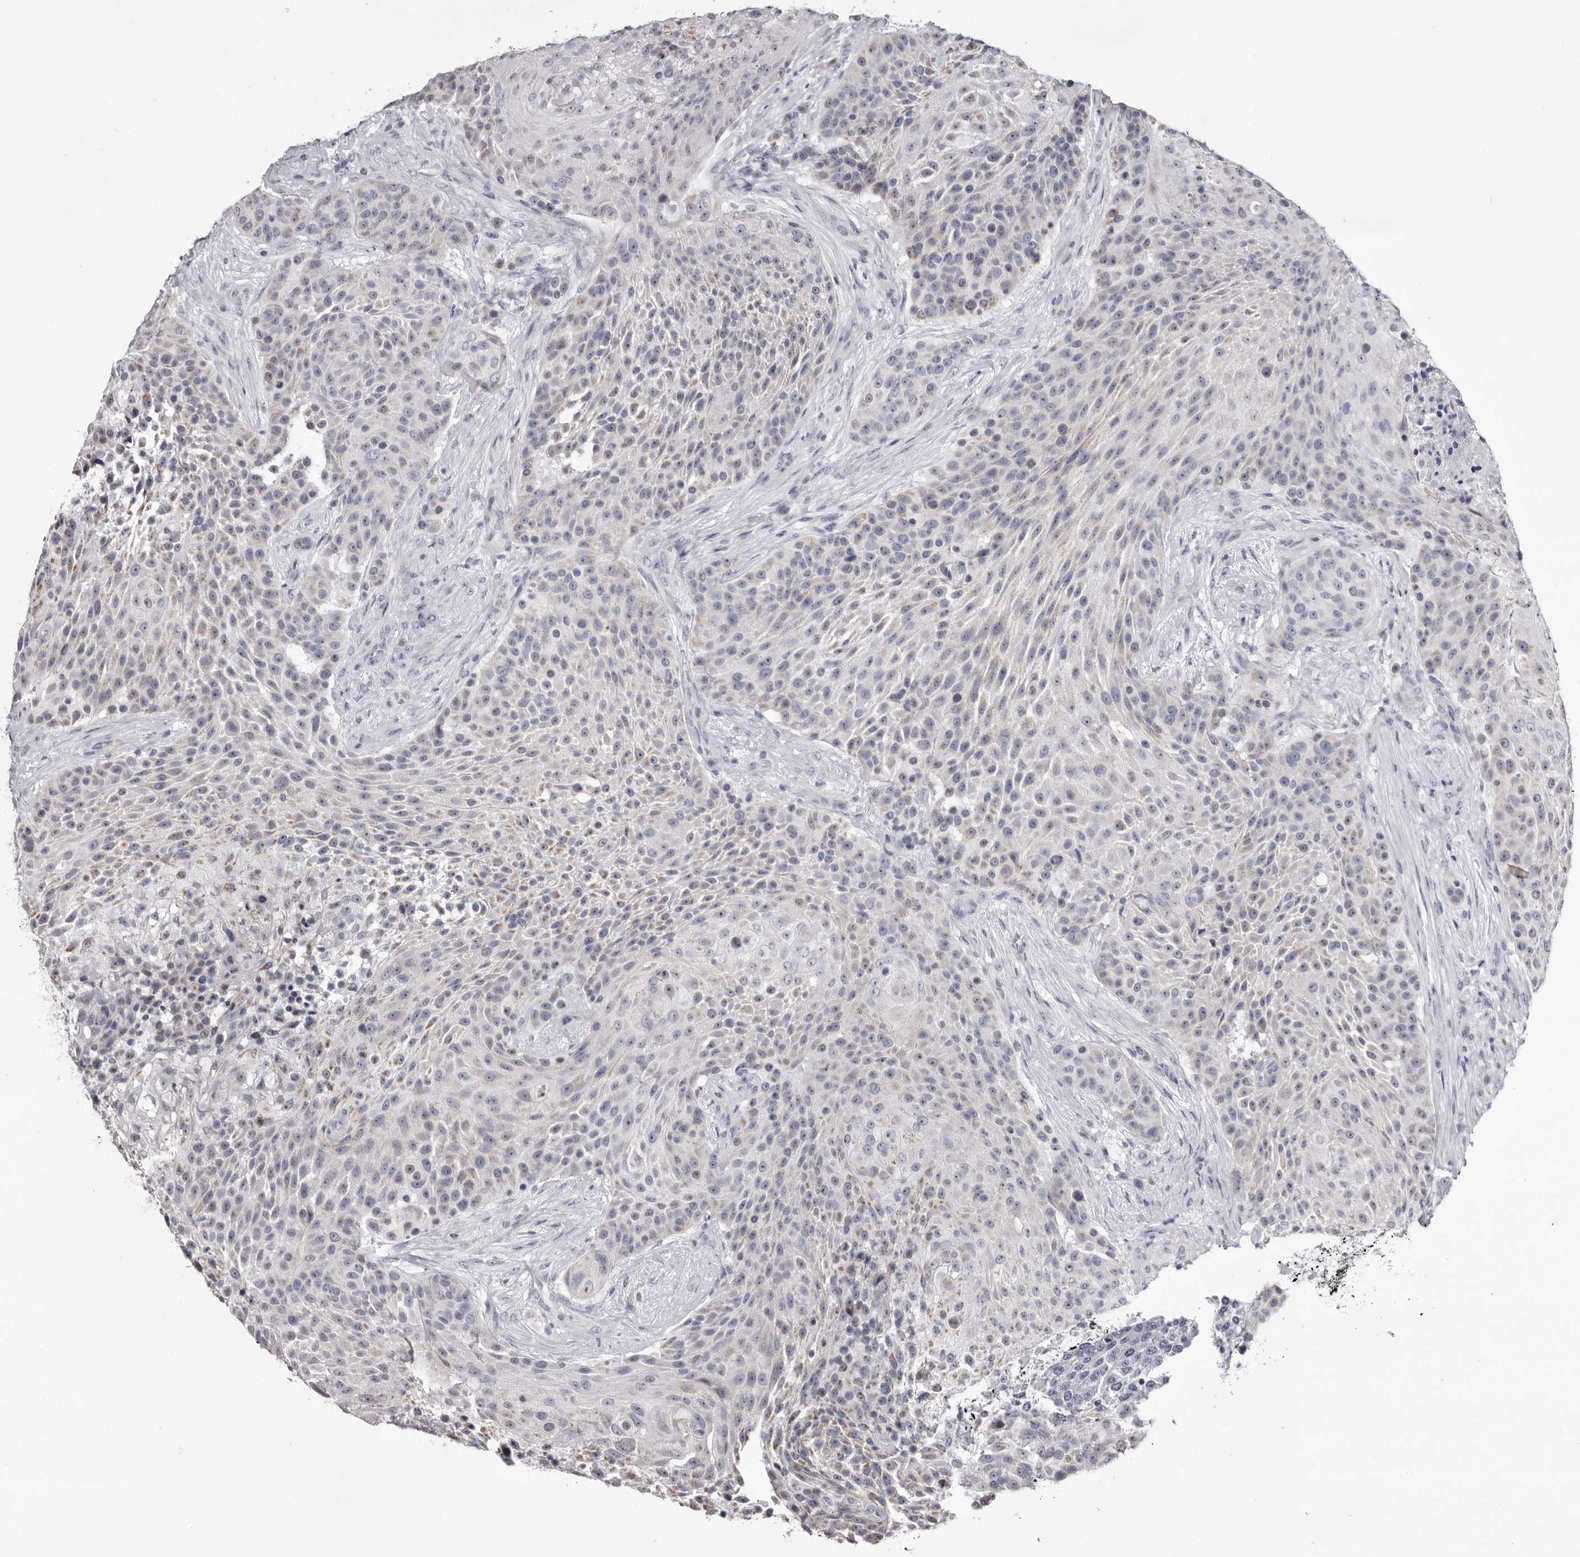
{"staining": {"intensity": "negative", "quantity": "none", "location": "none"}, "tissue": "urothelial cancer", "cell_type": "Tumor cells", "image_type": "cancer", "snomed": [{"axis": "morphology", "description": "Urothelial carcinoma, High grade"}, {"axis": "topography", "description": "Urinary bladder"}], "caption": "Immunohistochemical staining of high-grade urothelial carcinoma demonstrates no significant expression in tumor cells.", "gene": "CASQ1", "patient": {"sex": "female", "age": 63}}